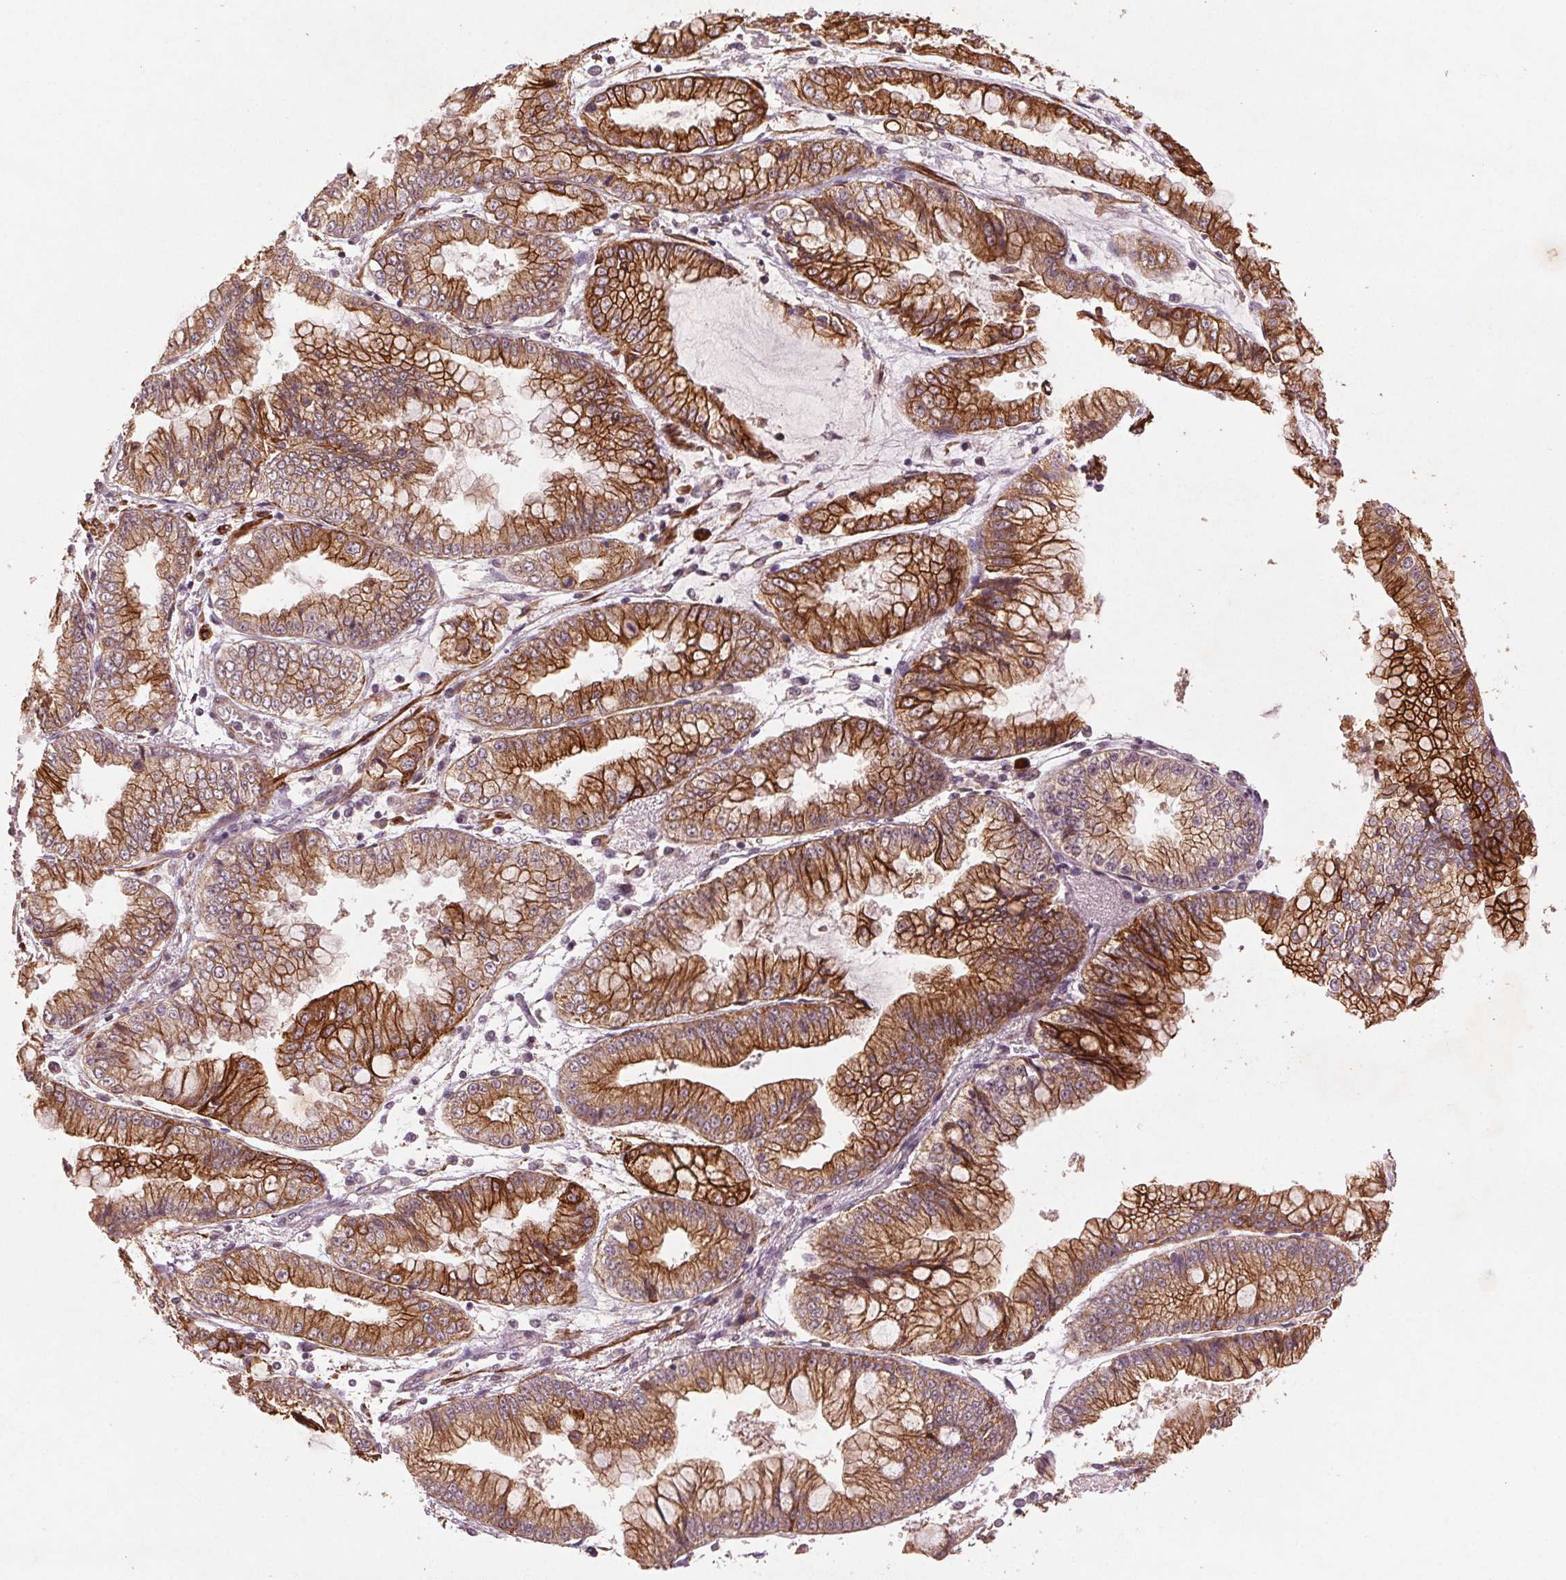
{"staining": {"intensity": "strong", "quantity": ">75%", "location": "cytoplasmic/membranous"}, "tissue": "stomach cancer", "cell_type": "Tumor cells", "image_type": "cancer", "snomed": [{"axis": "morphology", "description": "Adenocarcinoma, NOS"}, {"axis": "topography", "description": "Stomach, upper"}], "caption": "Tumor cells demonstrate high levels of strong cytoplasmic/membranous expression in about >75% of cells in human adenocarcinoma (stomach).", "gene": "SMLR1", "patient": {"sex": "female", "age": 74}}